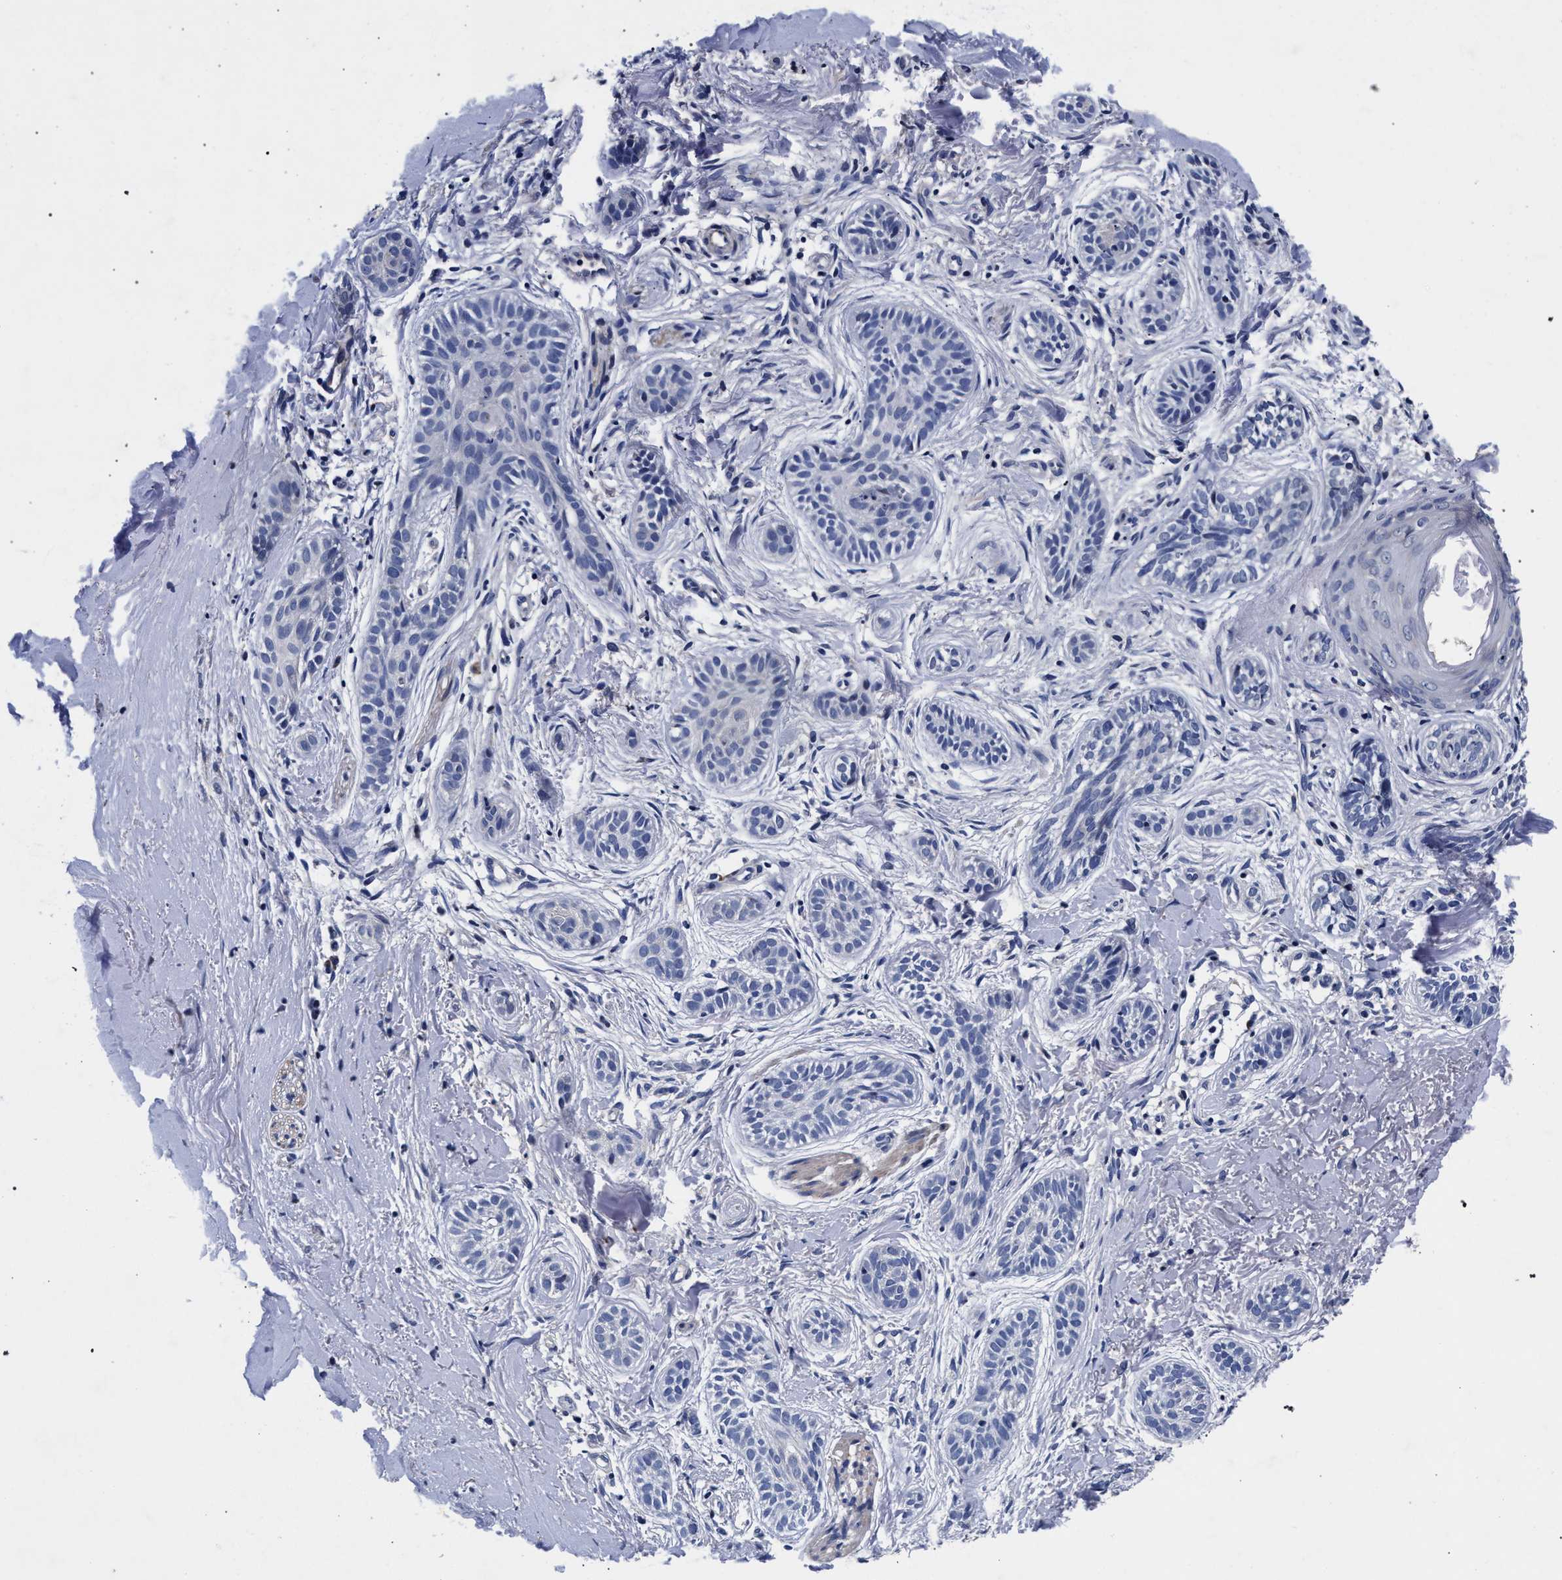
{"staining": {"intensity": "negative", "quantity": "none", "location": "none"}, "tissue": "skin cancer", "cell_type": "Tumor cells", "image_type": "cancer", "snomed": [{"axis": "morphology", "description": "Normal tissue, NOS"}, {"axis": "morphology", "description": "Basal cell carcinoma"}, {"axis": "topography", "description": "Skin"}], "caption": "High power microscopy histopathology image of an IHC micrograph of skin basal cell carcinoma, revealing no significant positivity in tumor cells. The staining is performed using DAB brown chromogen with nuclei counter-stained in using hematoxylin.", "gene": "CFAP95", "patient": {"sex": "male", "age": 63}}